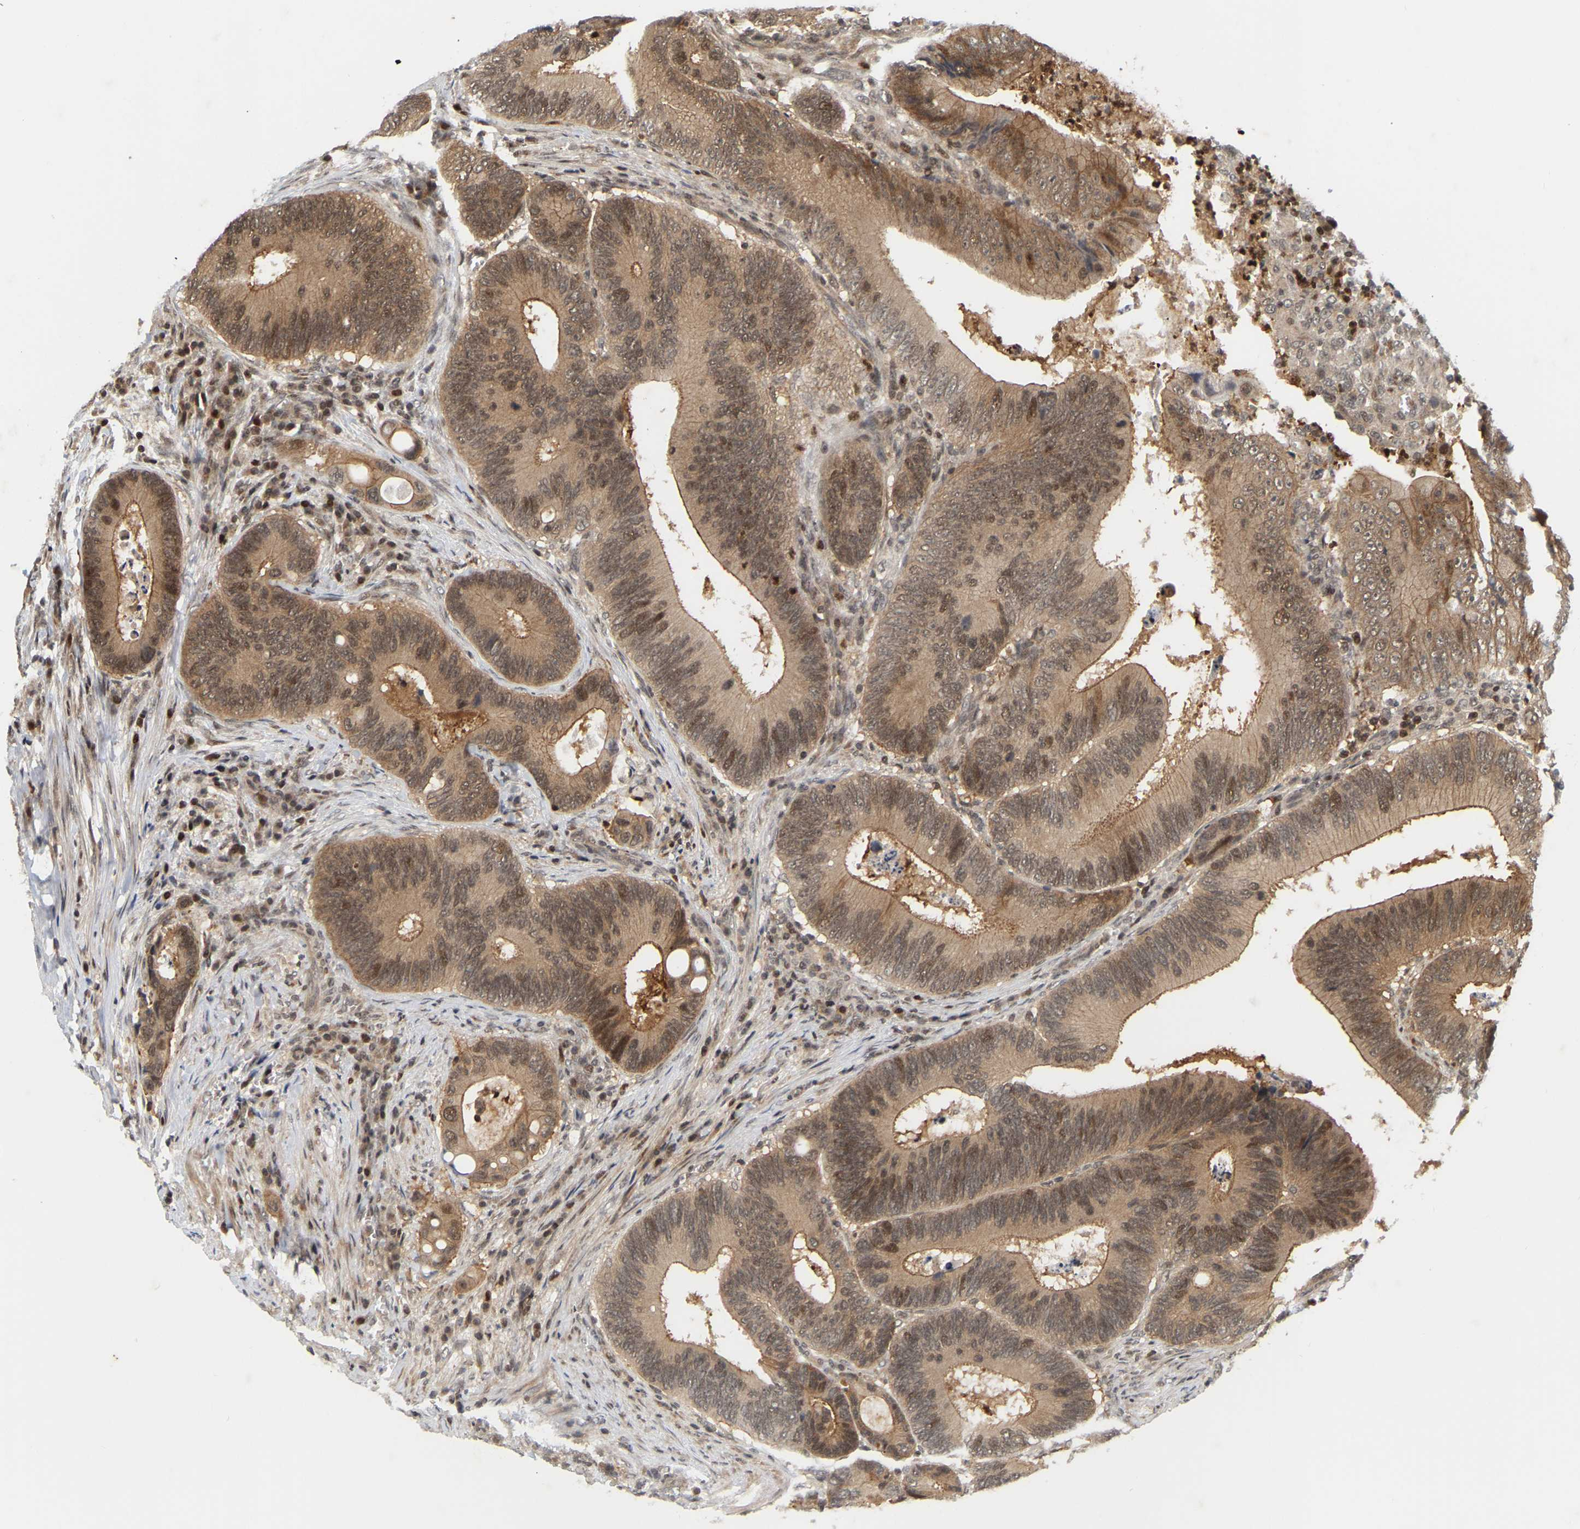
{"staining": {"intensity": "moderate", "quantity": ">75%", "location": "cytoplasmic/membranous,nuclear"}, "tissue": "colorectal cancer", "cell_type": "Tumor cells", "image_type": "cancer", "snomed": [{"axis": "morphology", "description": "Inflammation, NOS"}, {"axis": "morphology", "description": "Adenocarcinoma, NOS"}, {"axis": "topography", "description": "Colon"}], "caption": "IHC (DAB (3,3'-diaminobenzidine)) staining of human colorectal cancer exhibits moderate cytoplasmic/membranous and nuclear protein staining in approximately >75% of tumor cells. (Stains: DAB in brown, nuclei in blue, Microscopy: brightfield microscopy at high magnification).", "gene": "NFE2L2", "patient": {"sex": "male", "age": 72}}